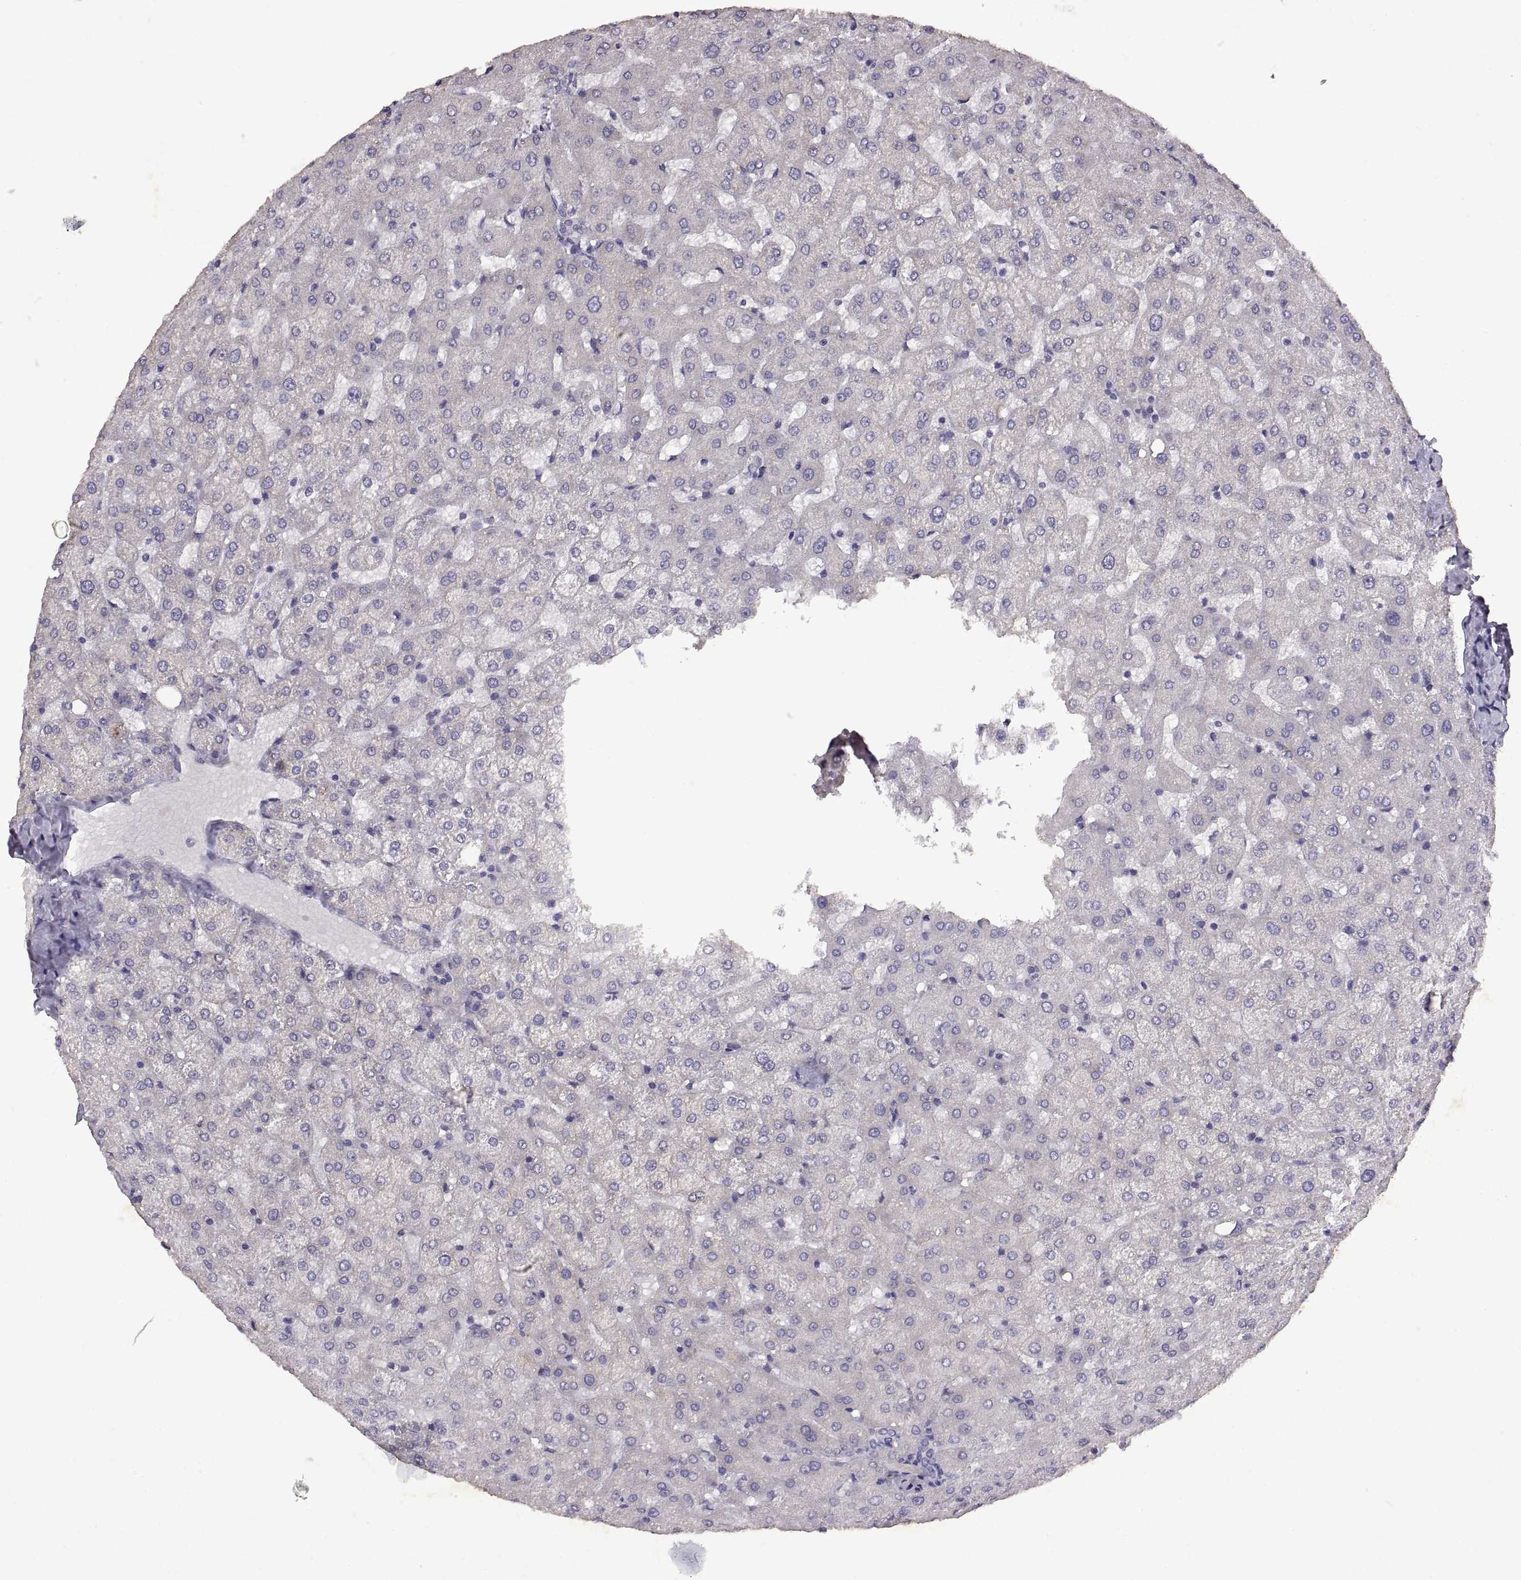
{"staining": {"intensity": "negative", "quantity": "none", "location": "none"}, "tissue": "liver", "cell_type": "Cholangiocytes", "image_type": "normal", "snomed": [{"axis": "morphology", "description": "Normal tissue, NOS"}, {"axis": "topography", "description": "Liver"}], "caption": "This is a histopathology image of IHC staining of unremarkable liver, which shows no expression in cholangiocytes.", "gene": "DEFB136", "patient": {"sex": "female", "age": 50}}